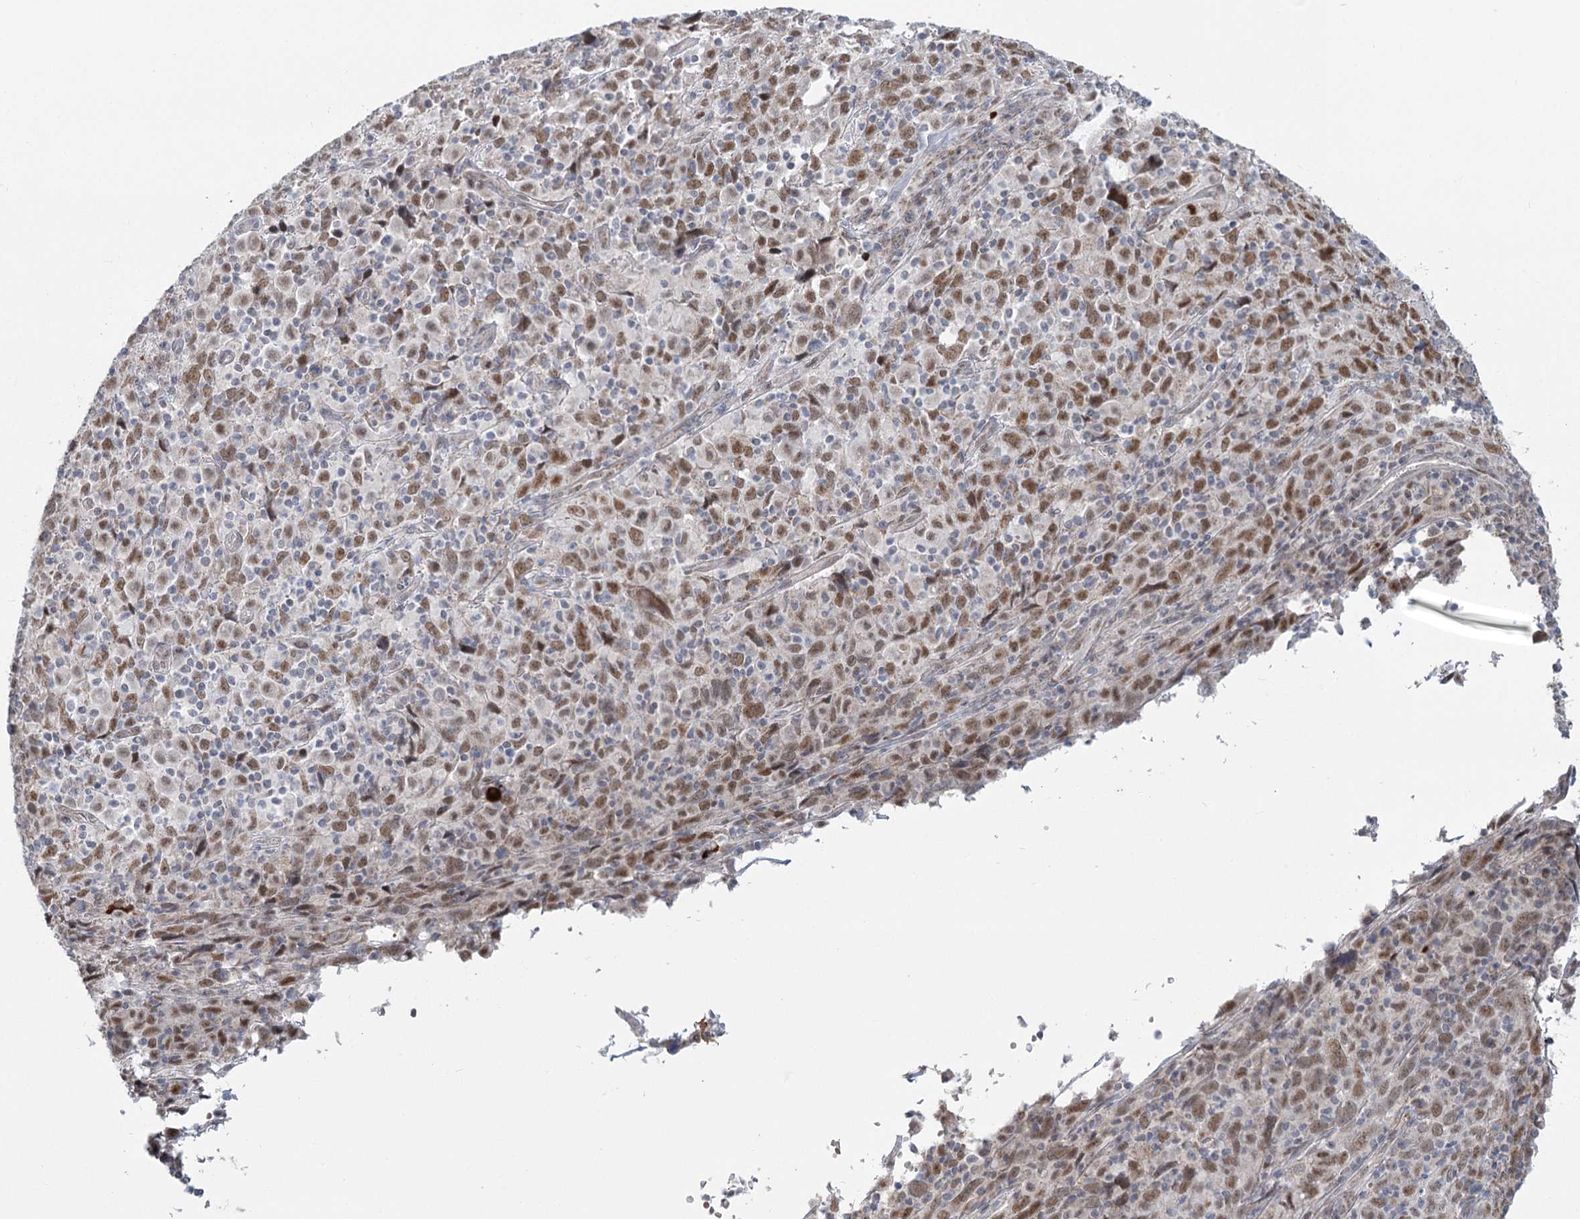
{"staining": {"intensity": "moderate", "quantity": ">75%", "location": "nuclear"}, "tissue": "cervical cancer", "cell_type": "Tumor cells", "image_type": "cancer", "snomed": [{"axis": "morphology", "description": "Squamous cell carcinoma, NOS"}, {"axis": "topography", "description": "Cervix"}], "caption": "Protein staining of cervical cancer (squamous cell carcinoma) tissue exhibits moderate nuclear expression in about >75% of tumor cells.", "gene": "MTG1", "patient": {"sex": "female", "age": 46}}